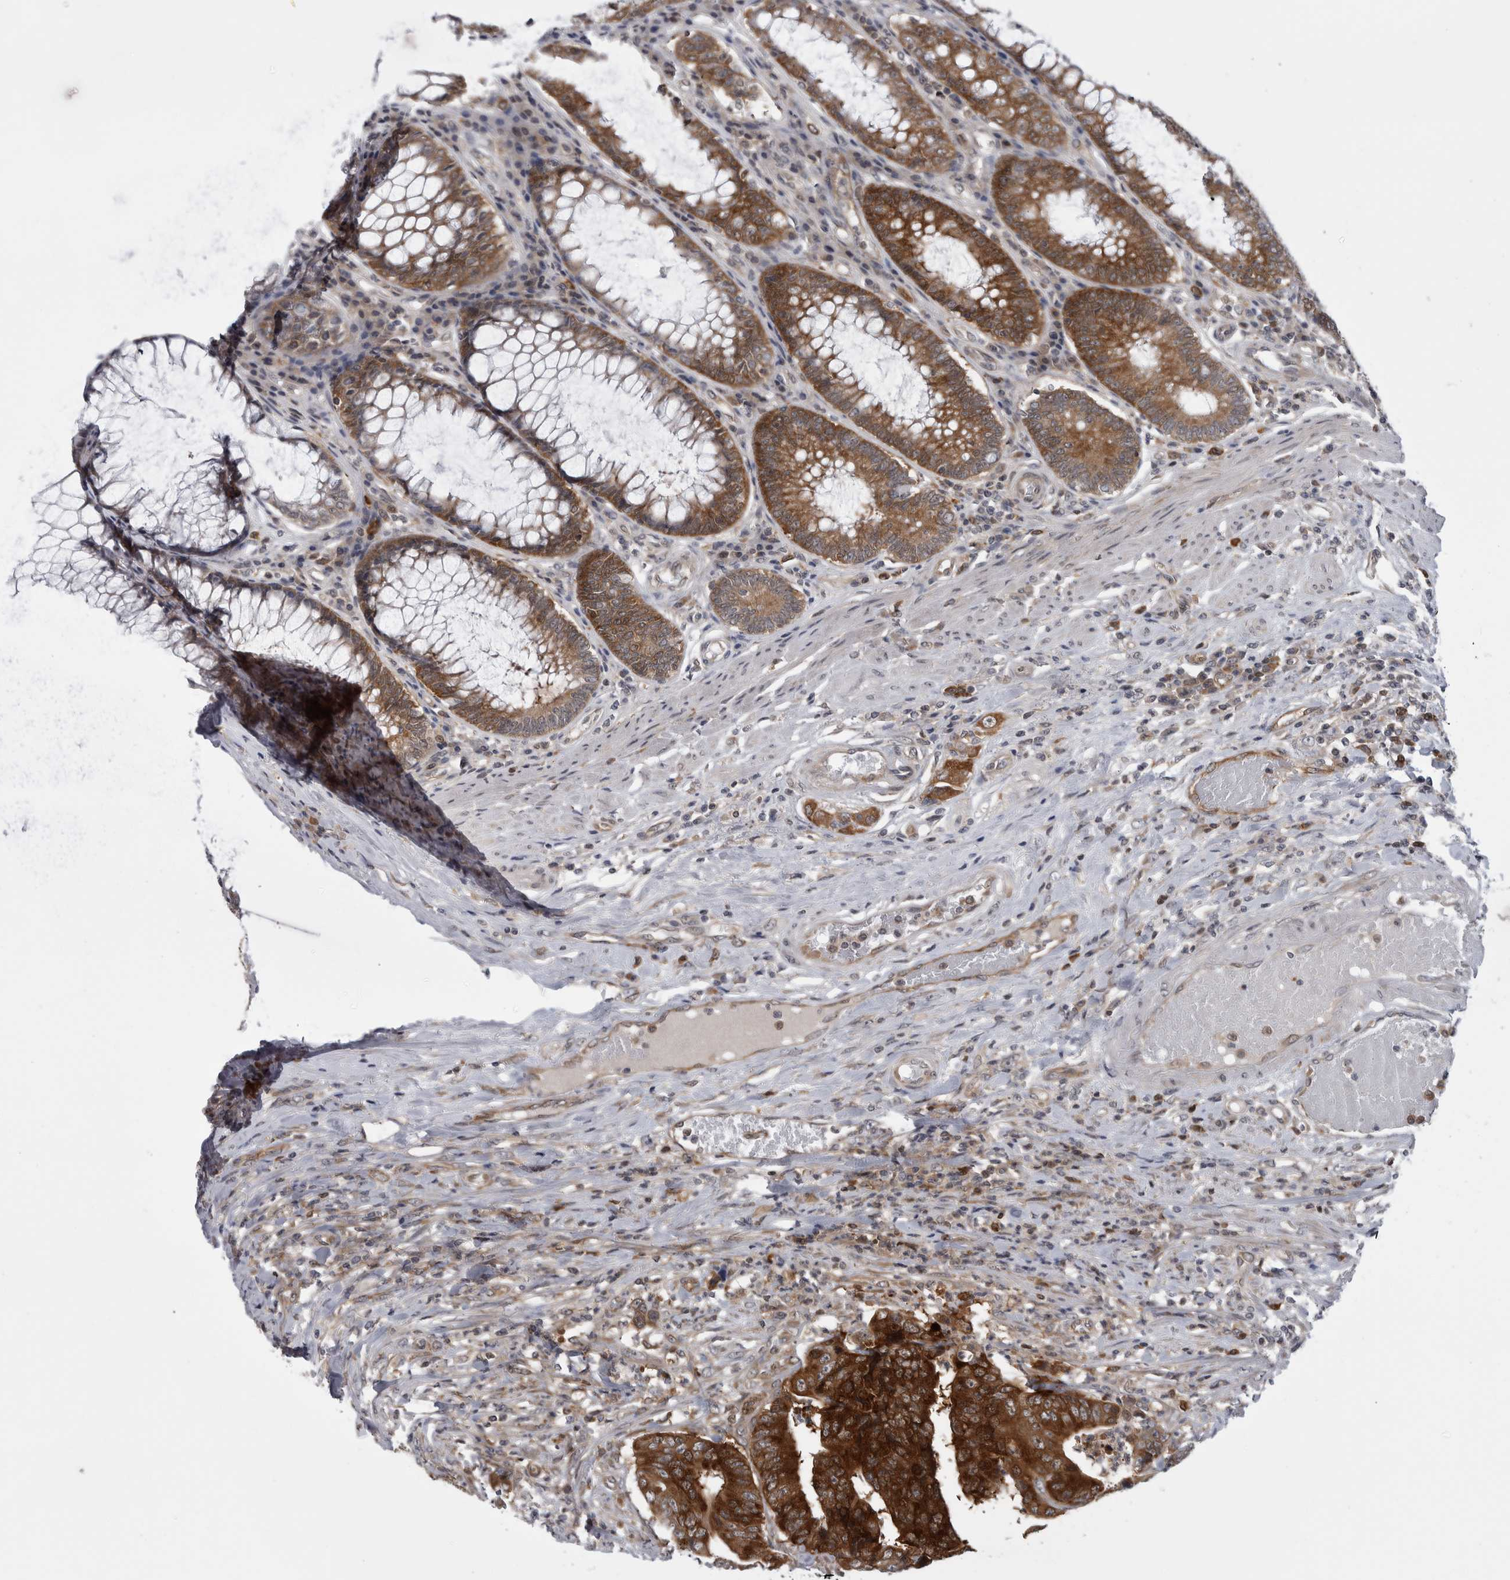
{"staining": {"intensity": "strong", "quantity": ">75%", "location": "cytoplasmic/membranous"}, "tissue": "colorectal cancer", "cell_type": "Tumor cells", "image_type": "cancer", "snomed": [{"axis": "morphology", "description": "Adenocarcinoma, NOS"}, {"axis": "topography", "description": "Rectum"}], "caption": "Protein staining shows strong cytoplasmic/membranous expression in approximately >75% of tumor cells in colorectal adenocarcinoma.", "gene": "CACYBP", "patient": {"sex": "male", "age": 84}}